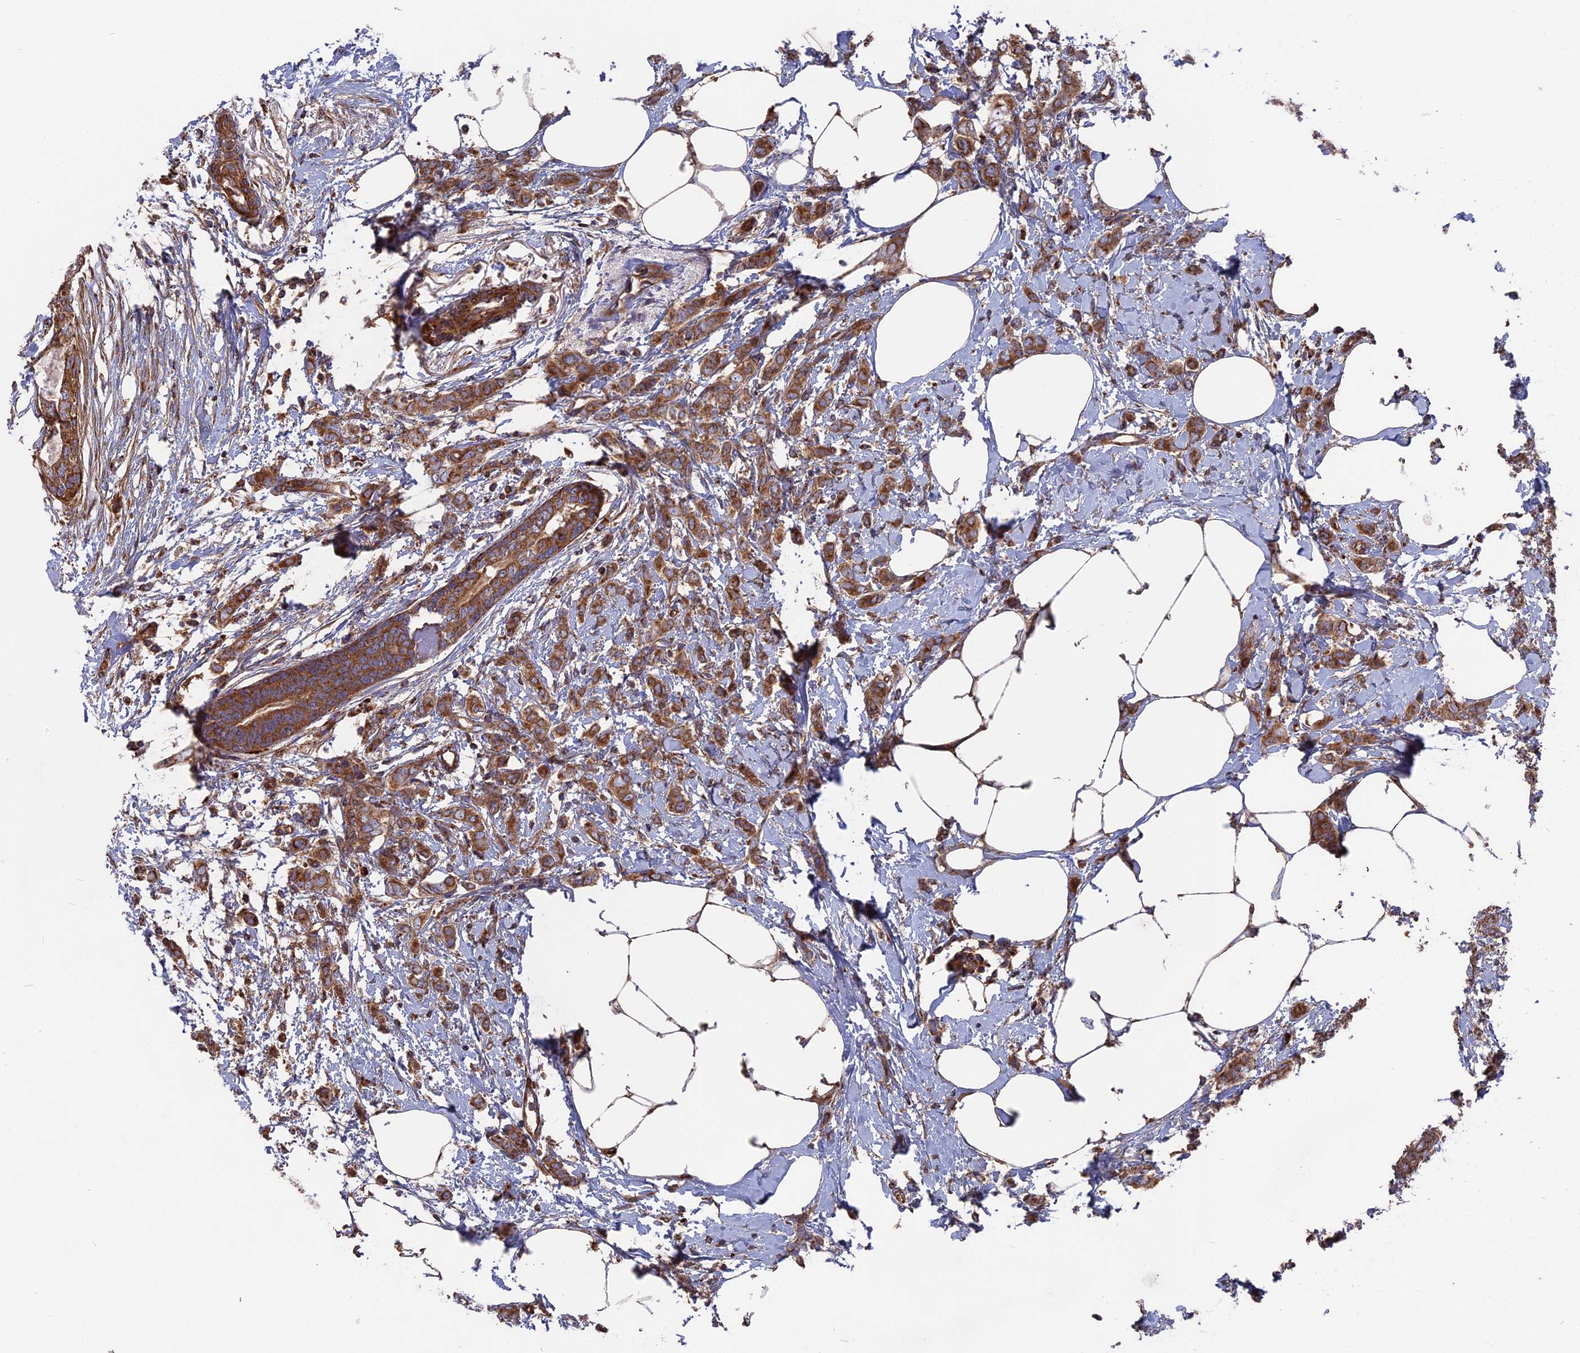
{"staining": {"intensity": "moderate", "quantity": ">75%", "location": "cytoplasmic/membranous"}, "tissue": "breast cancer", "cell_type": "Tumor cells", "image_type": "cancer", "snomed": [{"axis": "morphology", "description": "Duct carcinoma"}, {"axis": "topography", "description": "Breast"}], "caption": "A histopathology image of human breast cancer stained for a protein demonstrates moderate cytoplasmic/membranous brown staining in tumor cells. Immunohistochemistry stains the protein of interest in brown and the nuclei are stained blue.", "gene": "TELO2", "patient": {"sex": "female", "age": 72}}